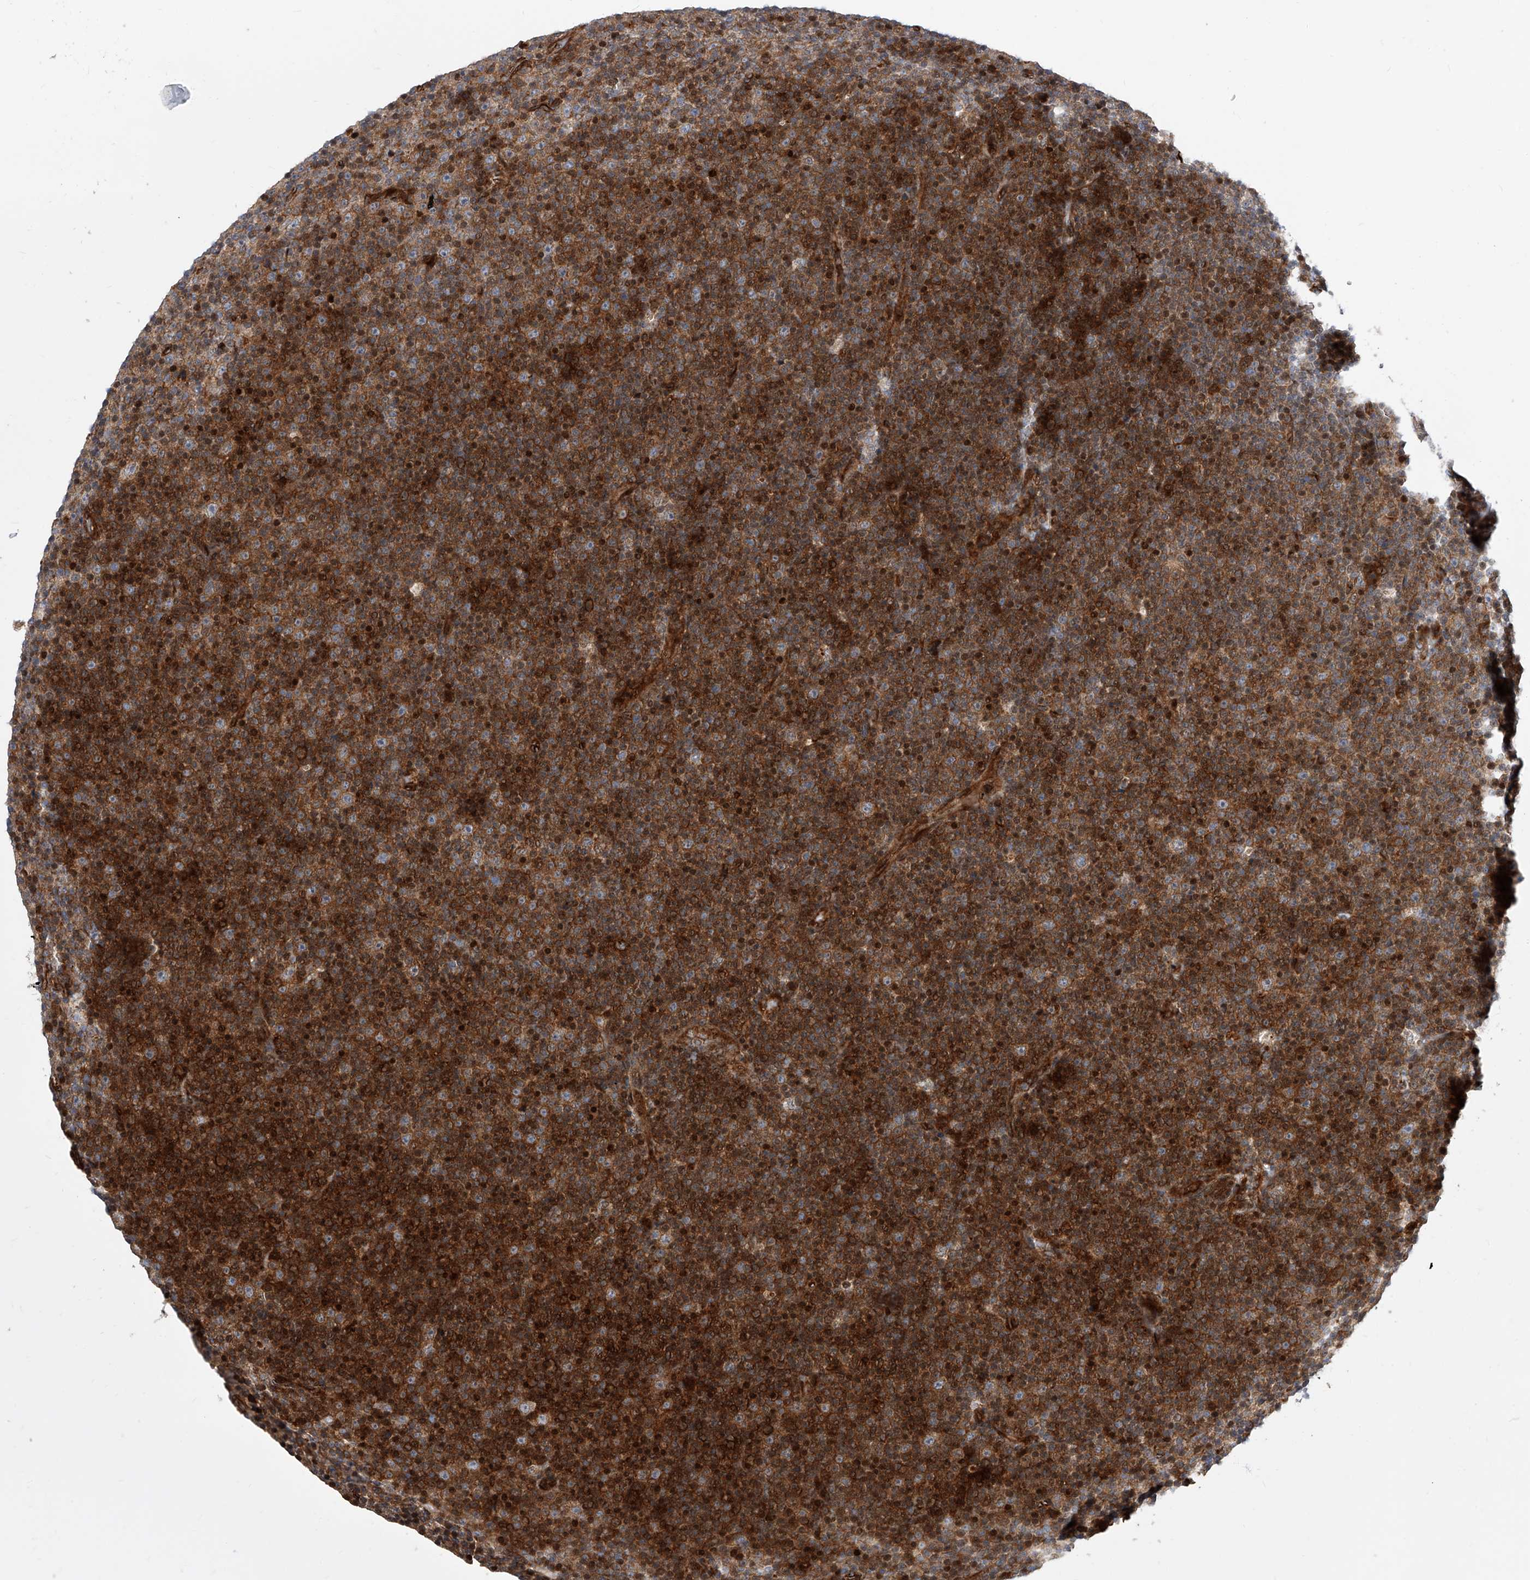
{"staining": {"intensity": "strong", "quantity": ">75%", "location": "cytoplasmic/membranous,nuclear"}, "tissue": "lymphoma", "cell_type": "Tumor cells", "image_type": "cancer", "snomed": [{"axis": "morphology", "description": "Malignant lymphoma, non-Hodgkin's type, Low grade"}, {"axis": "topography", "description": "Lymph node"}], "caption": "Immunohistochemistry (IHC) (DAB) staining of human low-grade malignant lymphoma, non-Hodgkin's type shows strong cytoplasmic/membranous and nuclear protein expression in approximately >75% of tumor cells. (IHC, brightfield microscopy, high magnification).", "gene": "PDSS2", "patient": {"sex": "female", "age": 67}}